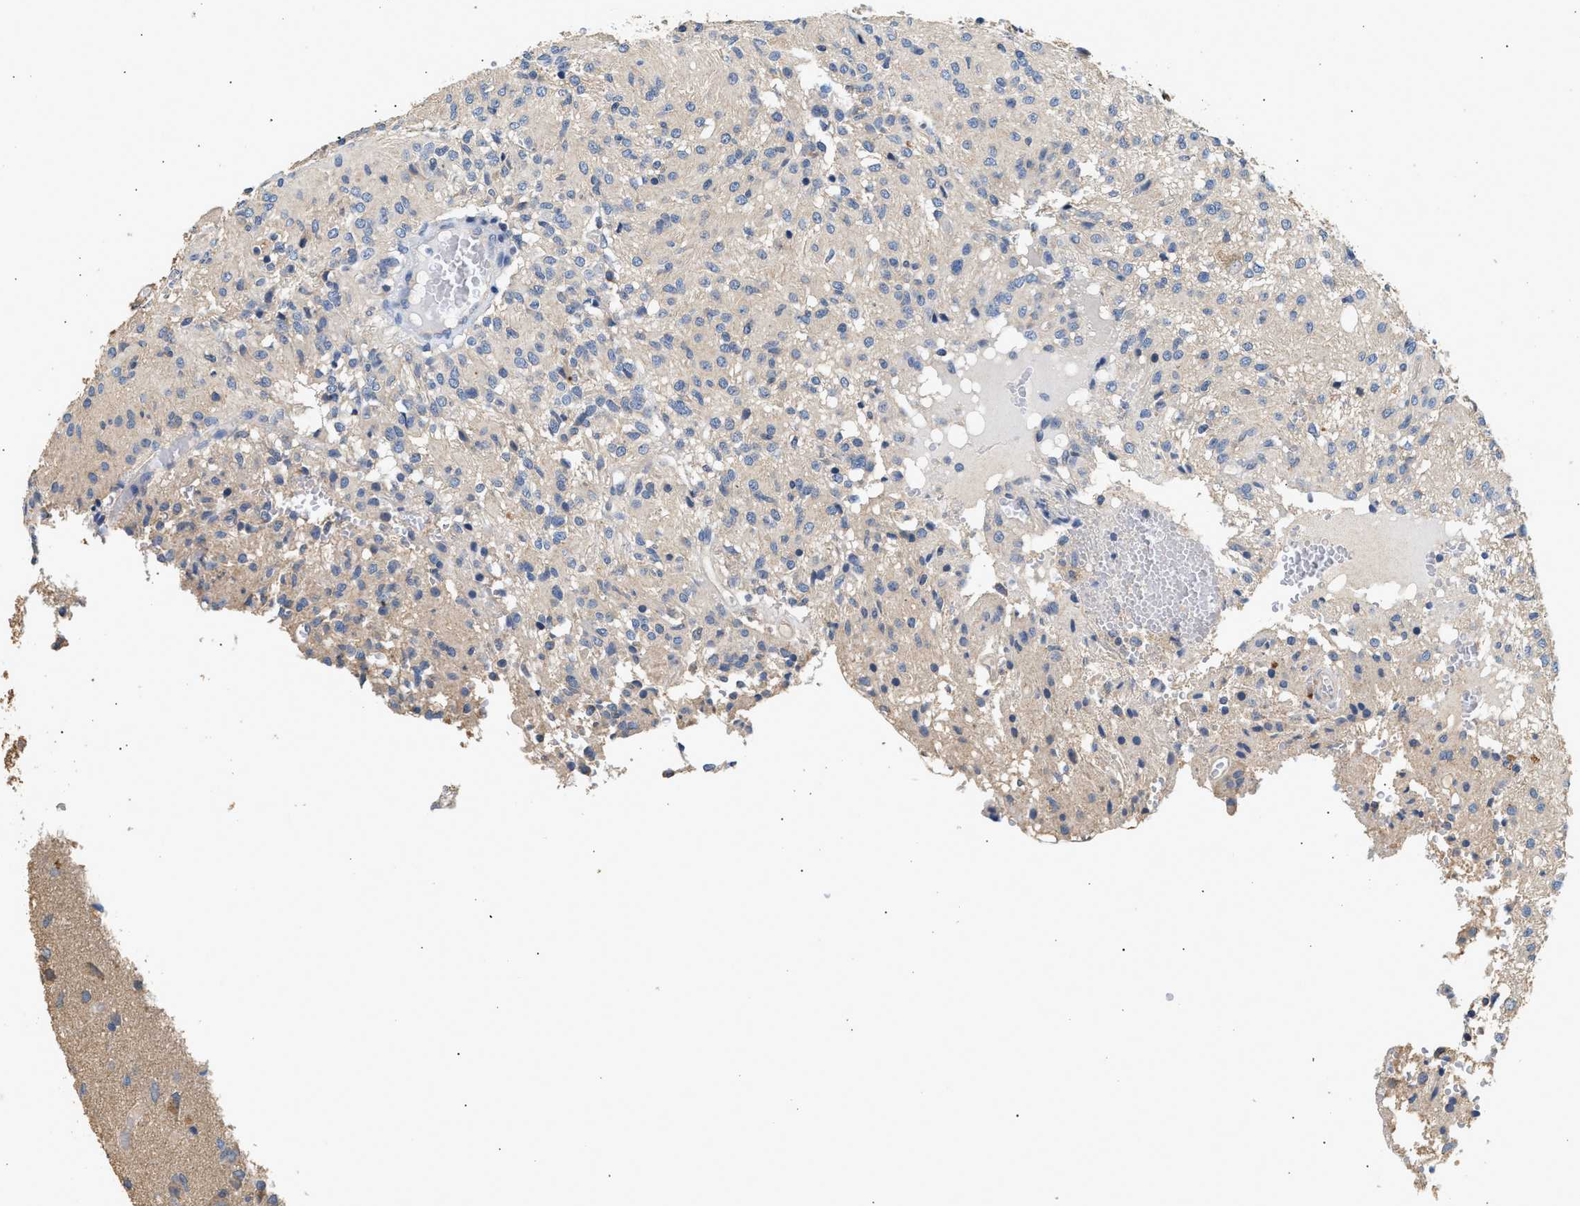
{"staining": {"intensity": "negative", "quantity": "none", "location": "none"}, "tissue": "glioma", "cell_type": "Tumor cells", "image_type": "cancer", "snomed": [{"axis": "morphology", "description": "Glioma, malignant, High grade"}, {"axis": "topography", "description": "Brain"}], "caption": "High-grade glioma (malignant) stained for a protein using immunohistochemistry (IHC) shows no positivity tumor cells.", "gene": "WDR31", "patient": {"sex": "female", "age": 59}}